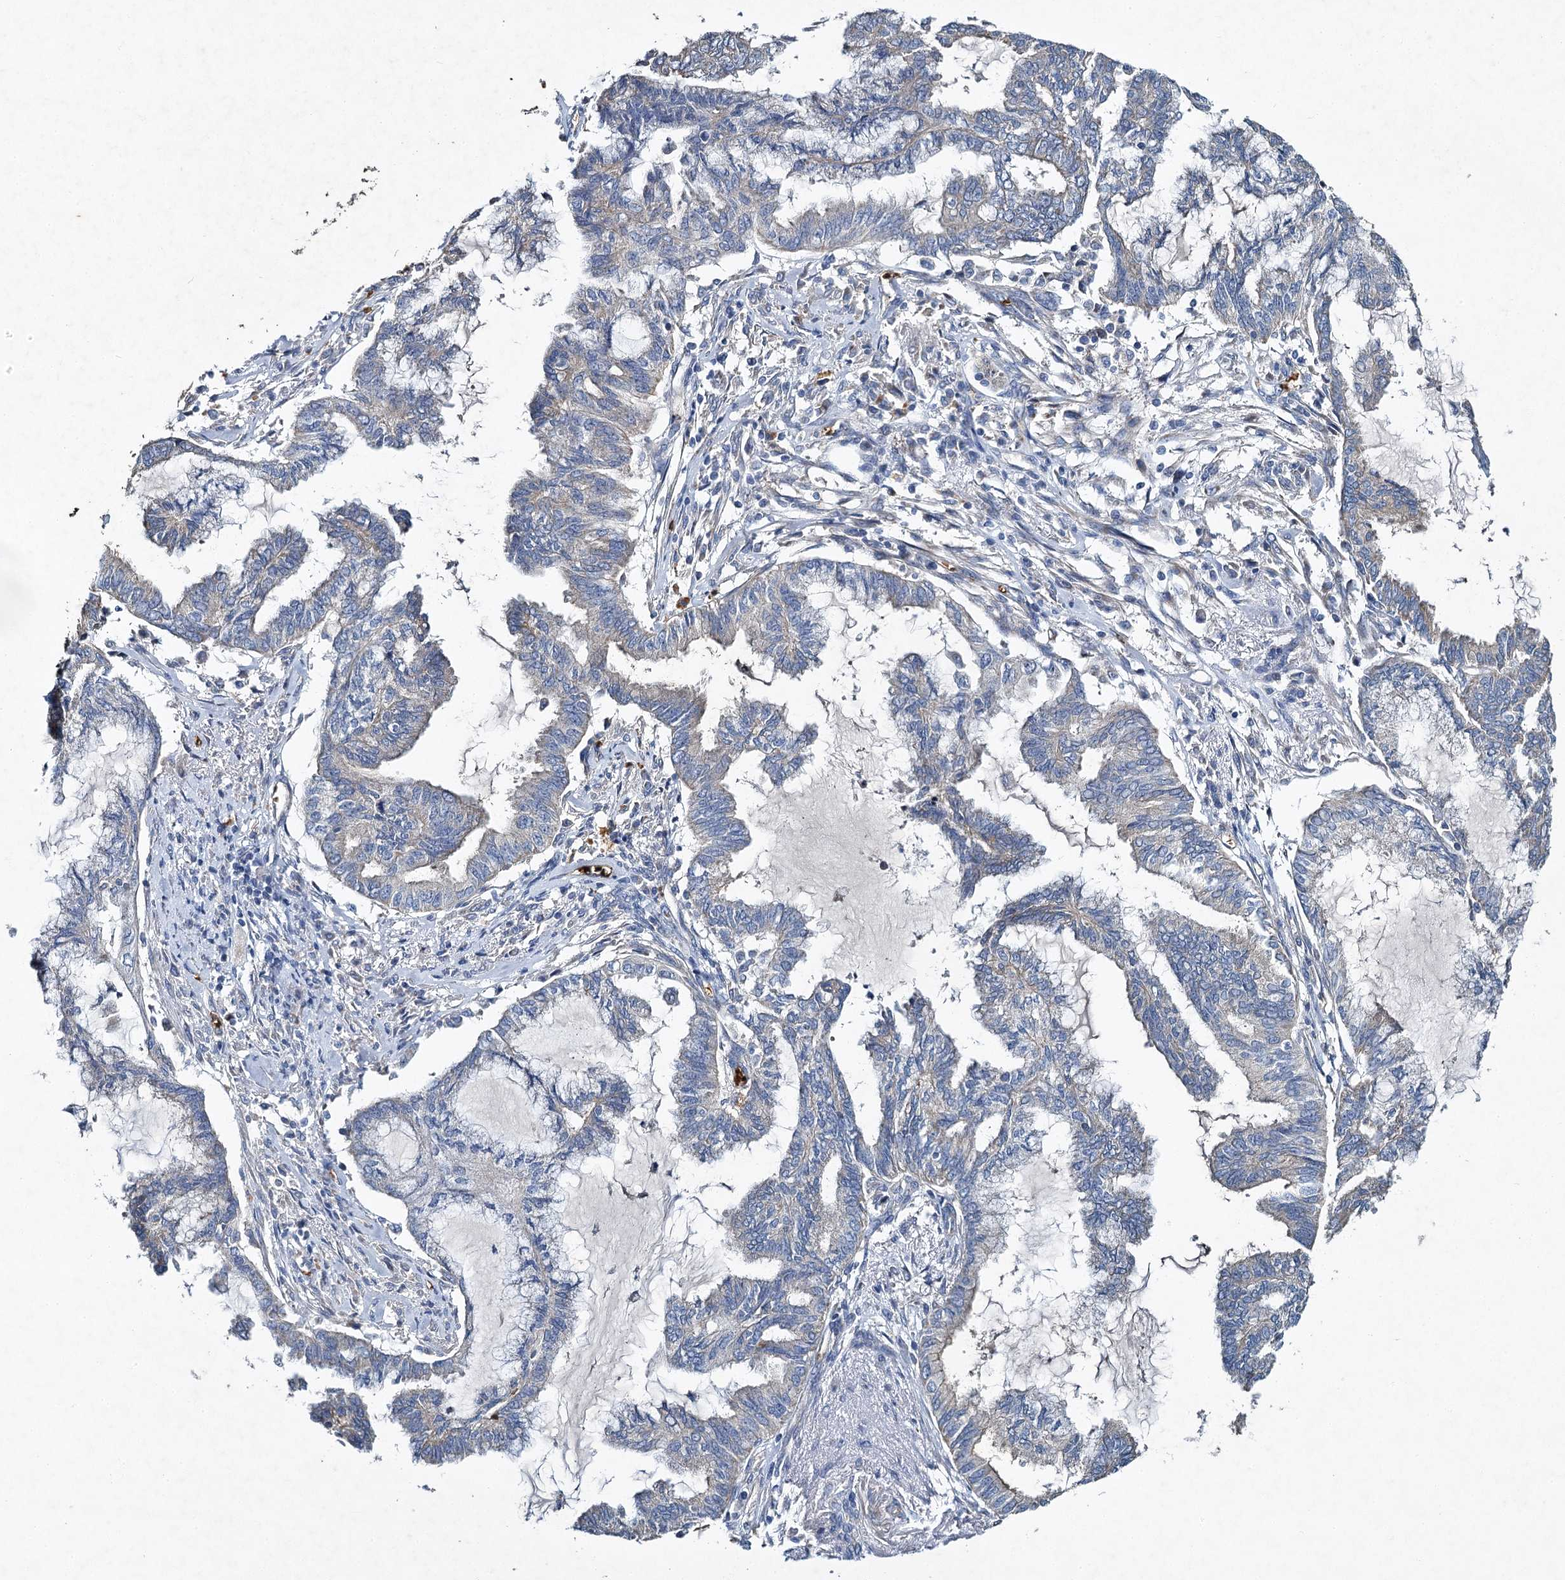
{"staining": {"intensity": "negative", "quantity": "none", "location": "none"}, "tissue": "endometrial cancer", "cell_type": "Tumor cells", "image_type": "cancer", "snomed": [{"axis": "morphology", "description": "Adenocarcinoma, NOS"}, {"axis": "topography", "description": "Endometrium"}], "caption": "Endometrial cancer was stained to show a protein in brown. There is no significant positivity in tumor cells.", "gene": "BCS1L", "patient": {"sex": "female", "age": 86}}